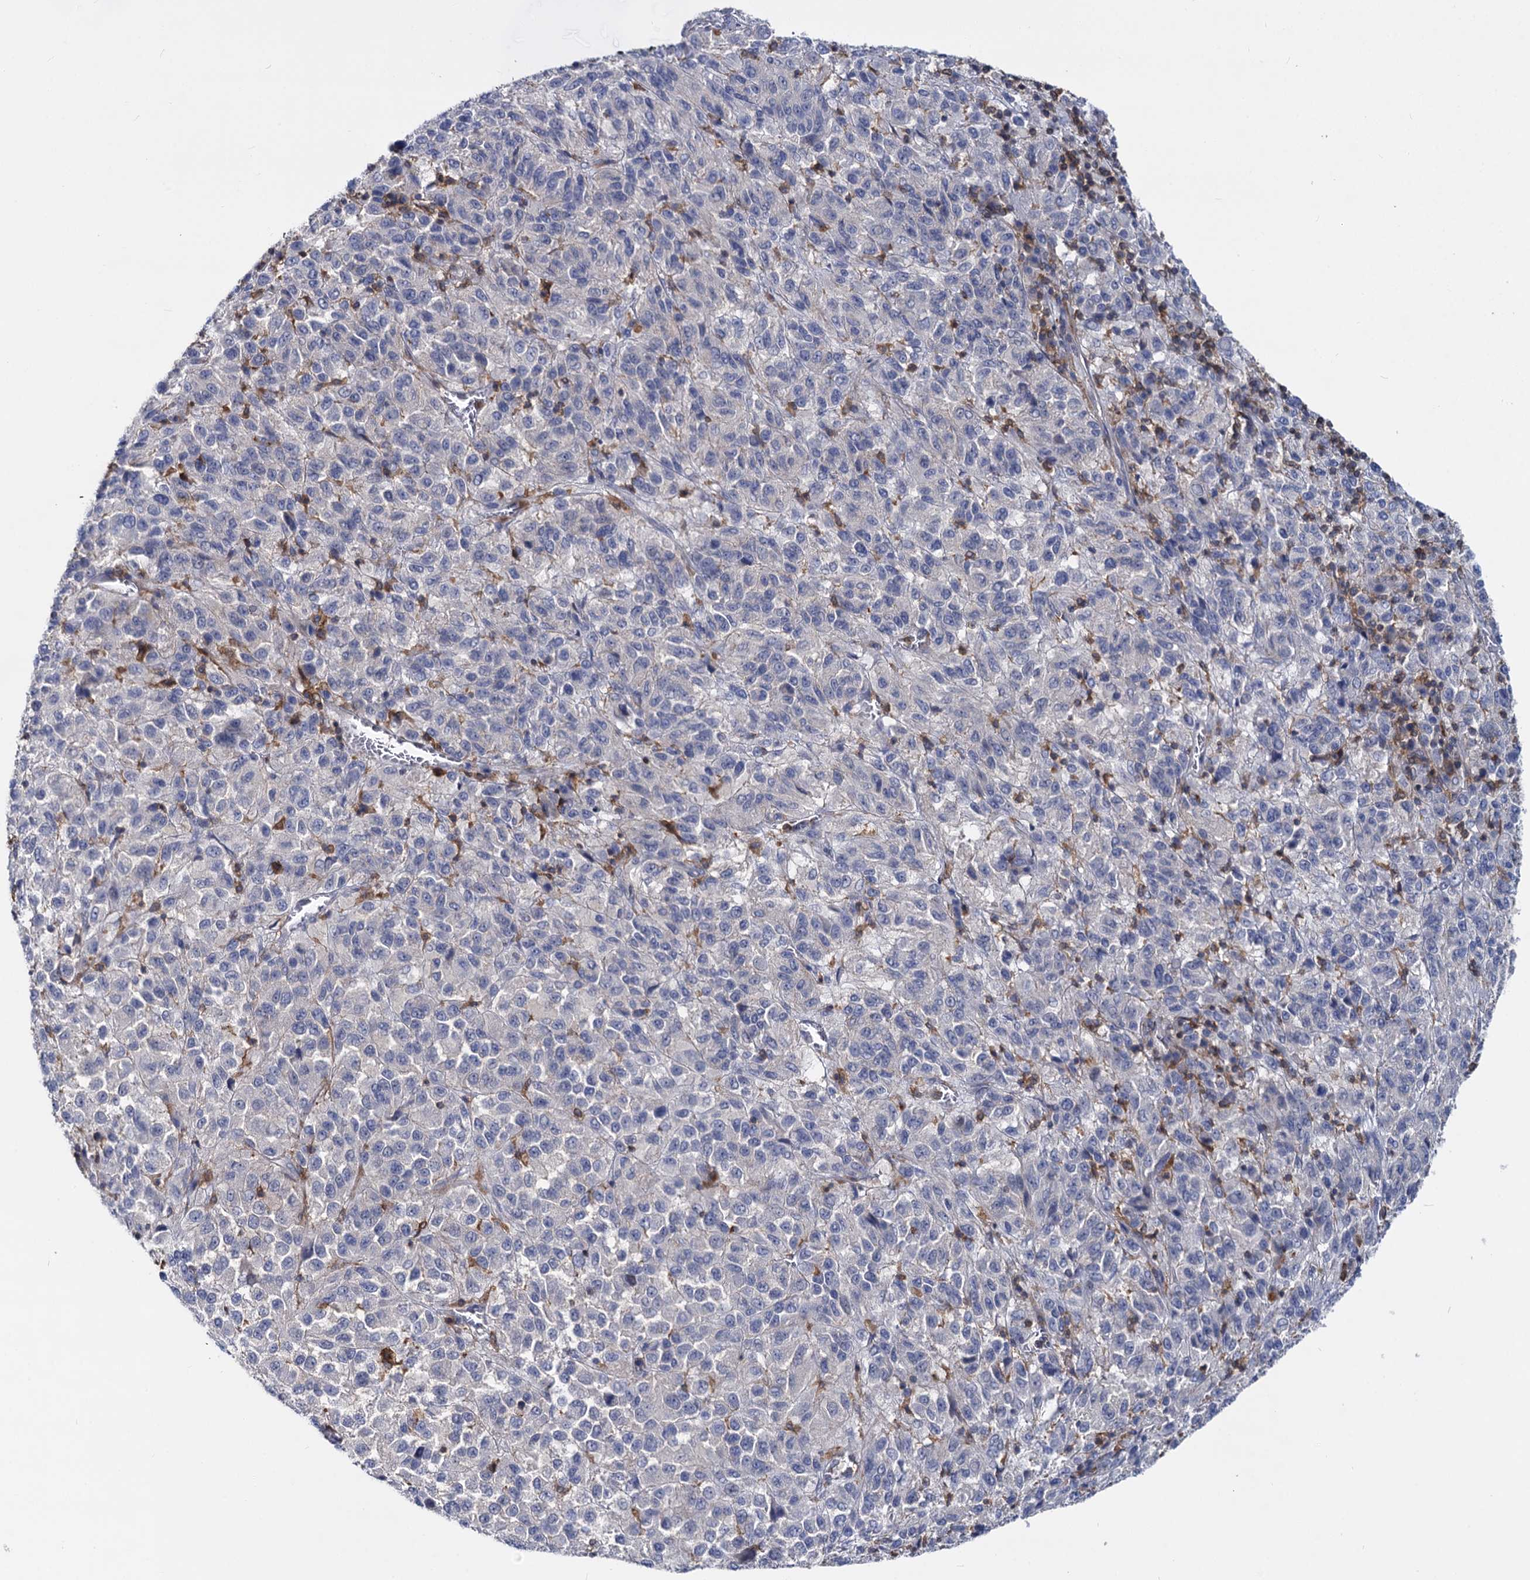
{"staining": {"intensity": "negative", "quantity": "none", "location": "none"}, "tissue": "melanoma", "cell_type": "Tumor cells", "image_type": "cancer", "snomed": [{"axis": "morphology", "description": "Malignant melanoma, Metastatic site"}, {"axis": "topography", "description": "Lung"}], "caption": "There is no significant expression in tumor cells of malignant melanoma (metastatic site).", "gene": "RHOG", "patient": {"sex": "male", "age": 64}}